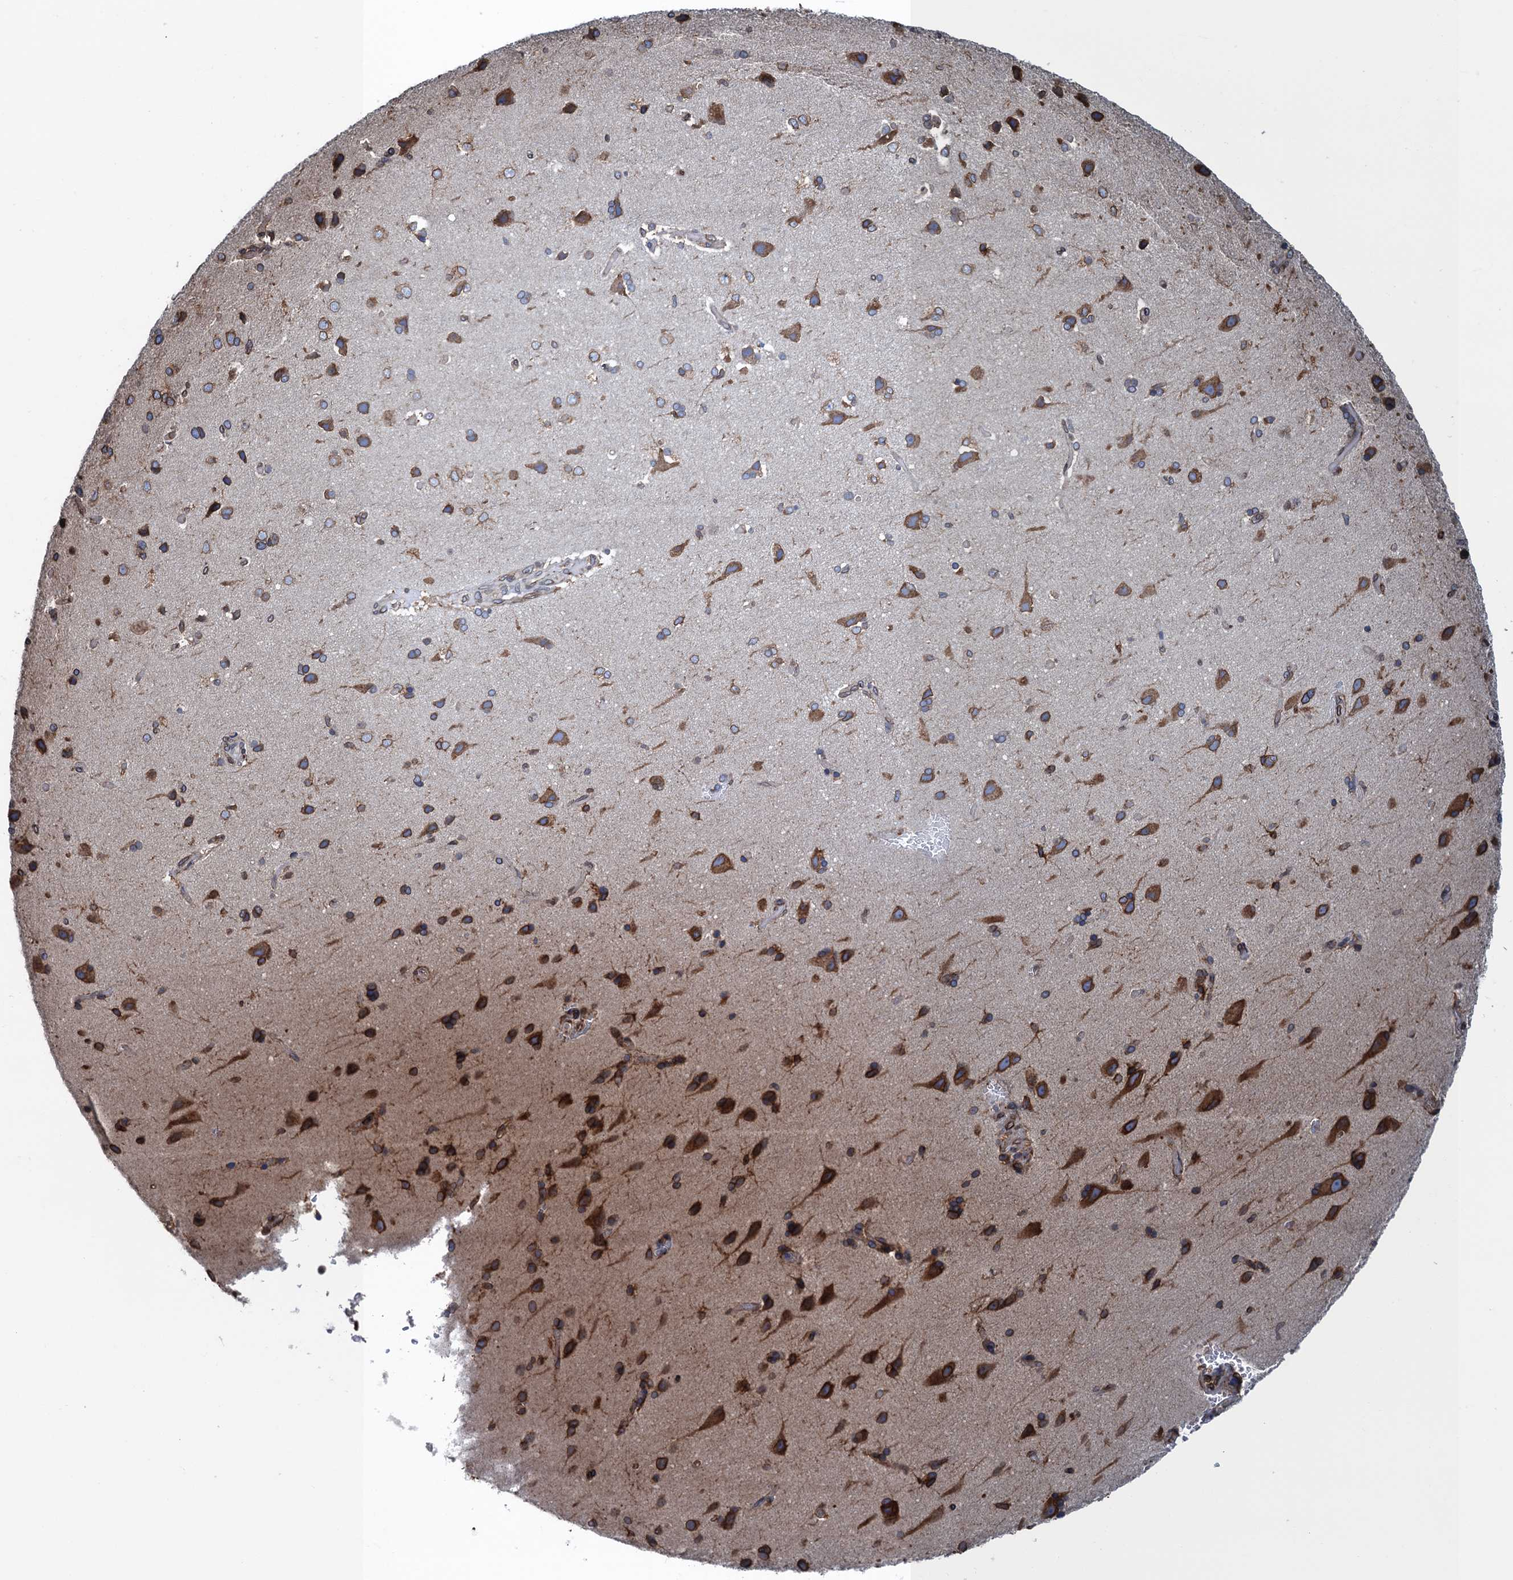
{"staining": {"intensity": "strong", "quantity": ">75%", "location": "cytoplasmic/membranous"}, "tissue": "cerebral cortex", "cell_type": "Endothelial cells", "image_type": "normal", "snomed": [{"axis": "morphology", "description": "Normal tissue, NOS"}, {"axis": "topography", "description": "Cerebral cortex"}], "caption": "Immunohistochemistry staining of unremarkable cerebral cortex, which shows high levels of strong cytoplasmic/membranous staining in about >75% of endothelial cells indicating strong cytoplasmic/membranous protein expression. The staining was performed using DAB (brown) for protein detection and nuclei were counterstained in hematoxylin (blue).", "gene": "TMEM205", "patient": {"sex": "male", "age": 62}}